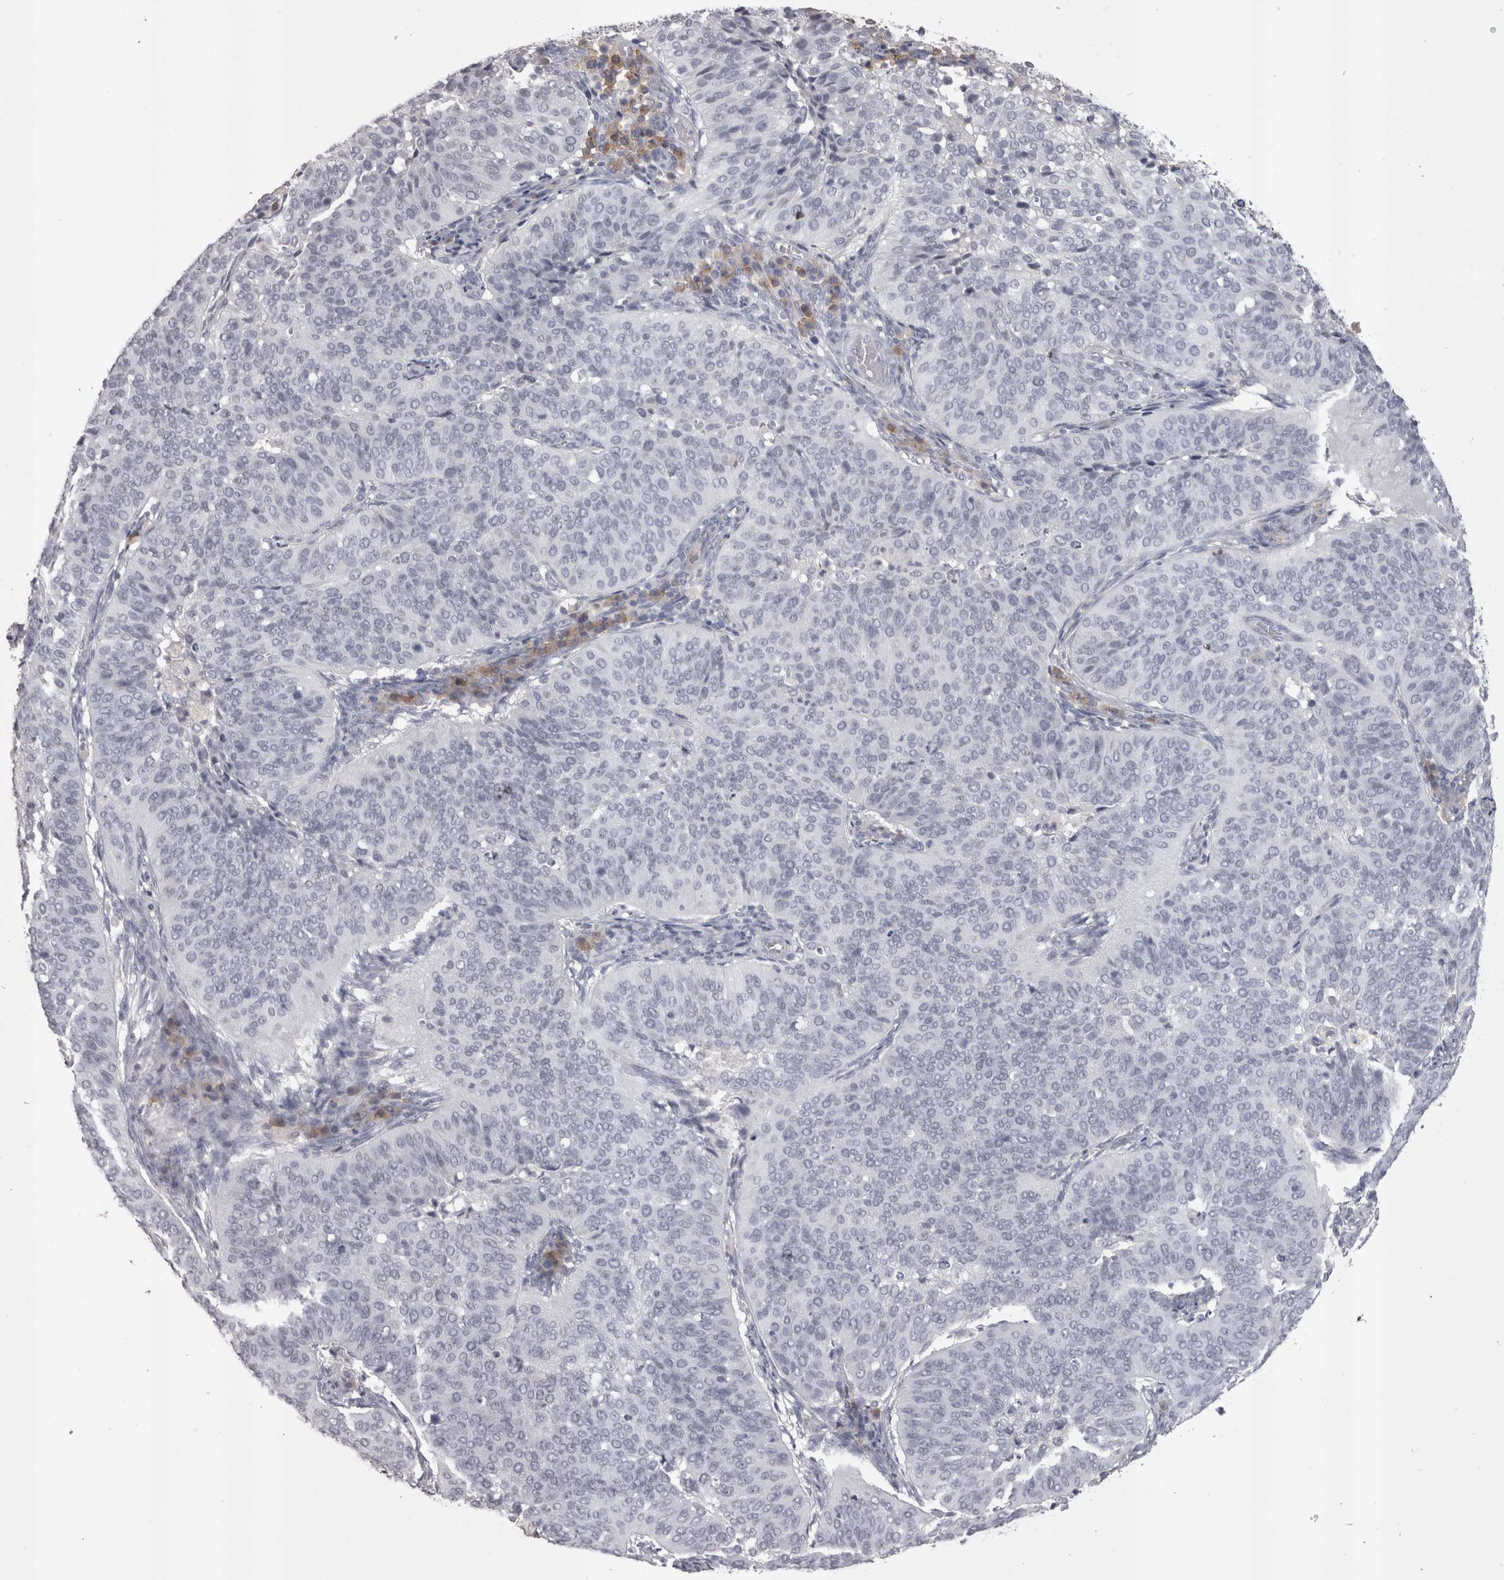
{"staining": {"intensity": "negative", "quantity": "none", "location": "none"}, "tissue": "cervical cancer", "cell_type": "Tumor cells", "image_type": "cancer", "snomed": [{"axis": "morphology", "description": "Normal tissue, NOS"}, {"axis": "morphology", "description": "Squamous cell carcinoma, NOS"}, {"axis": "topography", "description": "Cervix"}], "caption": "Tumor cells show no significant positivity in squamous cell carcinoma (cervical). (DAB immunohistochemistry (IHC), high magnification).", "gene": "LAX1", "patient": {"sex": "female", "age": 39}}